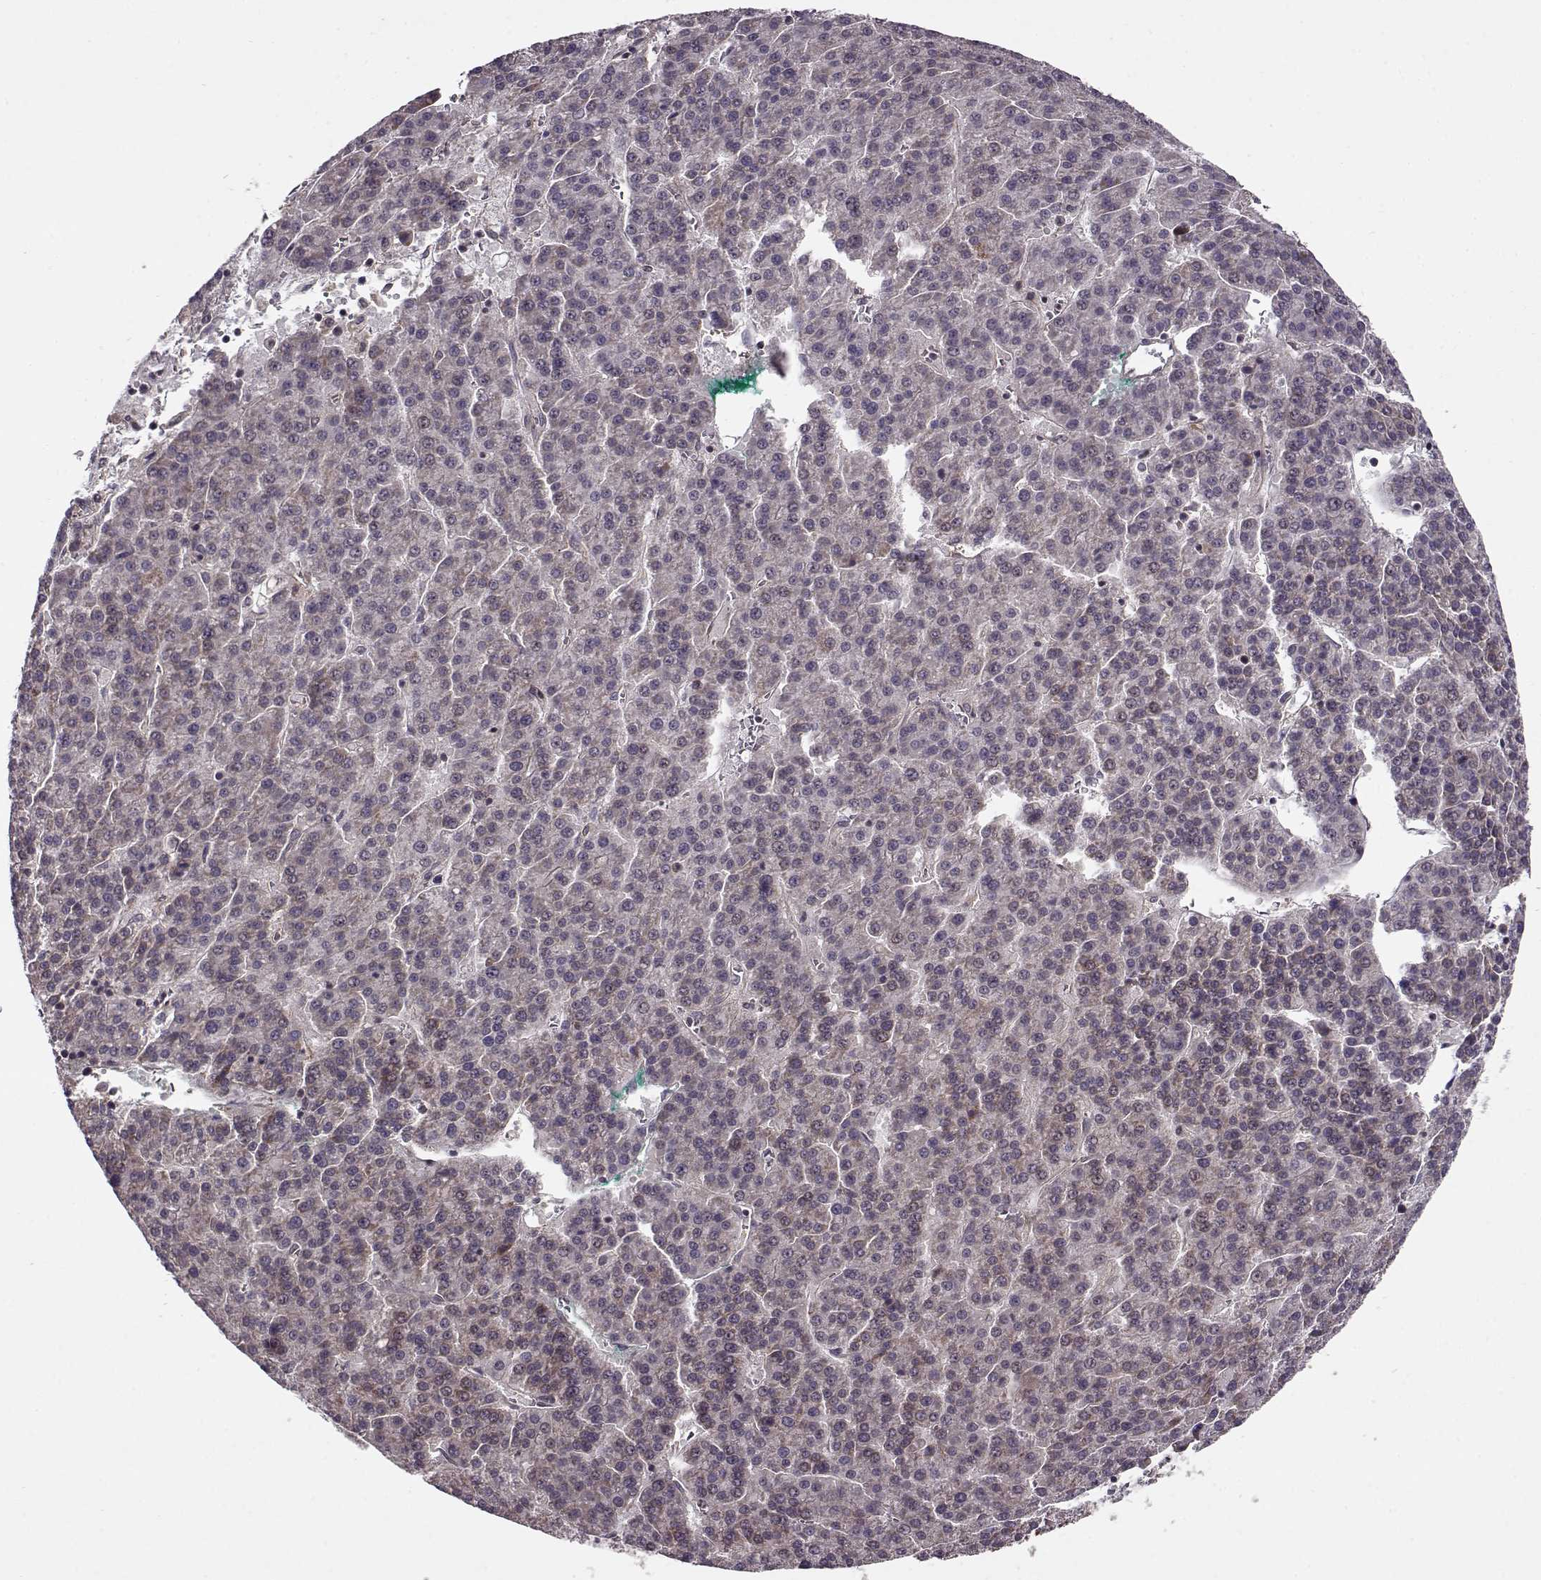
{"staining": {"intensity": "weak", "quantity": "<25%", "location": "cytoplasmic/membranous"}, "tissue": "liver cancer", "cell_type": "Tumor cells", "image_type": "cancer", "snomed": [{"axis": "morphology", "description": "Carcinoma, Hepatocellular, NOS"}, {"axis": "topography", "description": "Liver"}], "caption": "Hepatocellular carcinoma (liver) was stained to show a protein in brown. There is no significant staining in tumor cells. The staining is performed using DAB (3,3'-diaminobenzidine) brown chromogen with nuclei counter-stained in using hematoxylin.", "gene": "SLAIN2", "patient": {"sex": "female", "age": 58}}